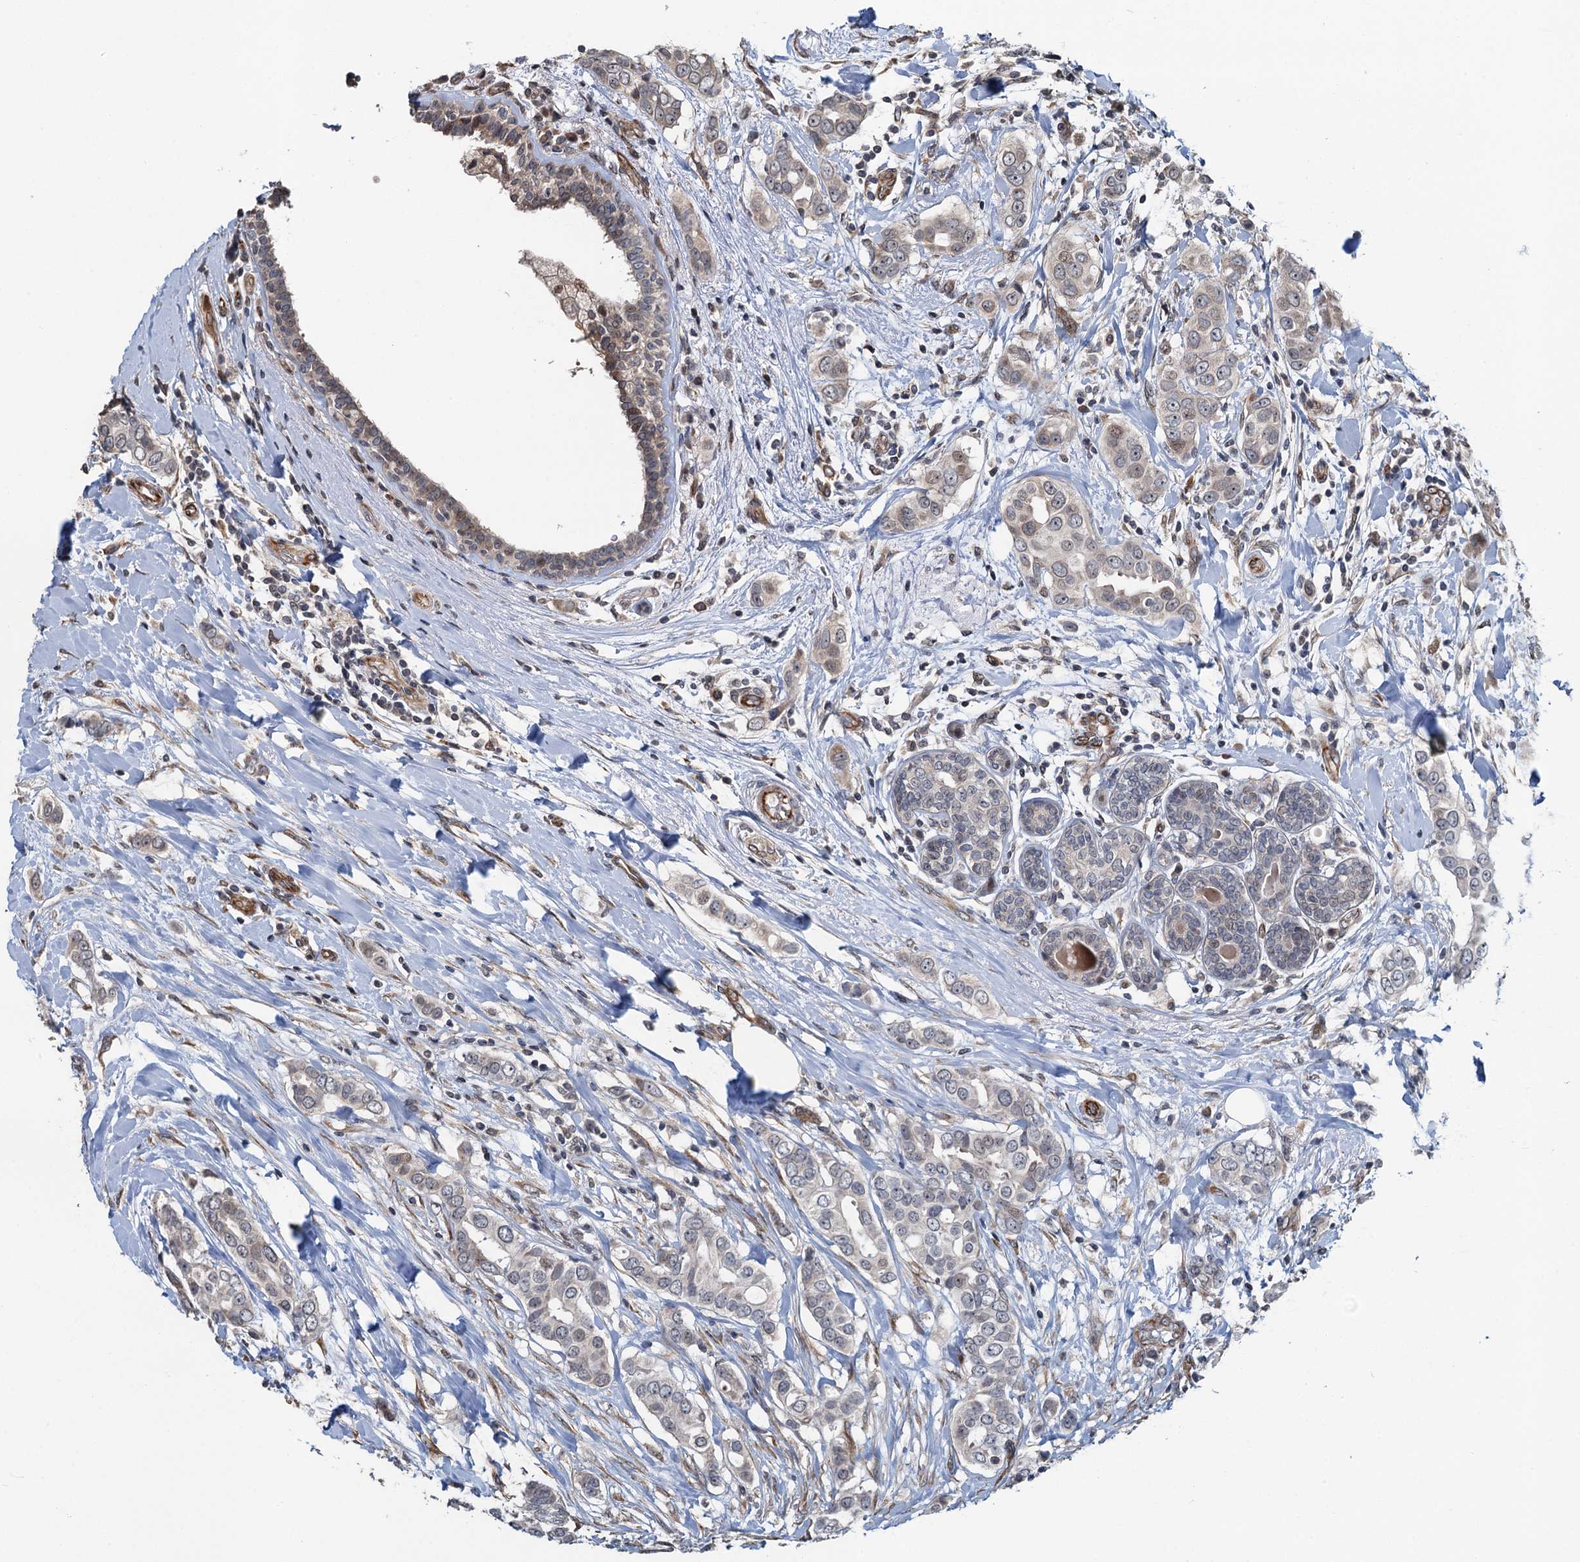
{"staining": {"intensity": "negative", "quantity": "none", "location": "none"}, "tissue": "breast cancer", "cell_type": "Tumor cells", "image_type": "cancer", "snomed": [{"axis": "morphology", "description": "Lobular carcinoma"}, {"axis": "topography", "description": "Breast"}], "caption": "Immunohistochemical staining of human breast cancer (lobular carcinoma) demonstrates no significant staining in tumor cells.", "gene": "WHAMM", "patient": {"sex": "female", "age": 51}}